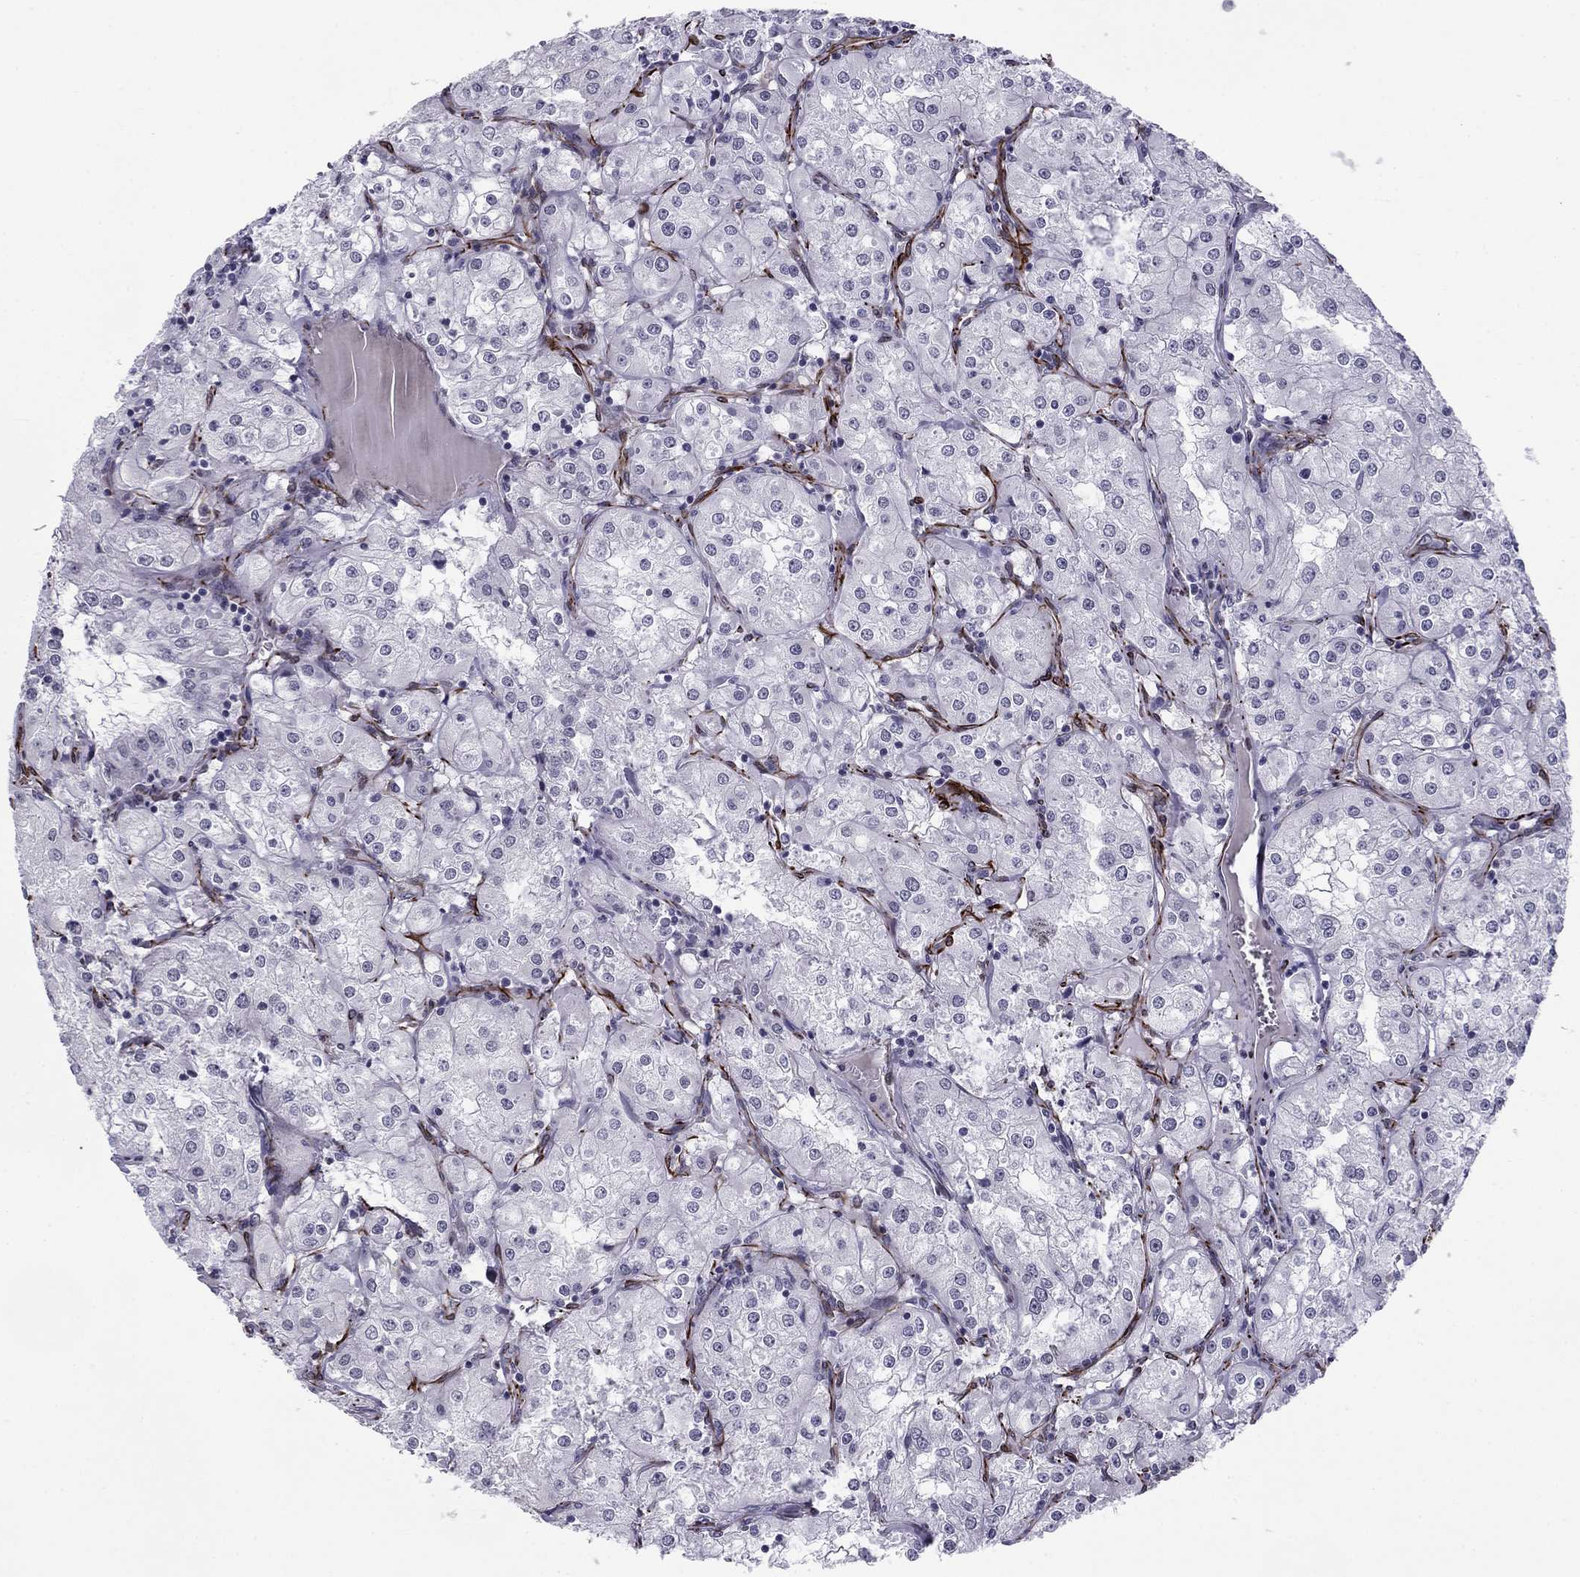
{"staining": {"intensity": "negative", "quantity": "none", "location": "none"}, "tissue": "renal cancer", "cell_type": "Tumor cells", "image_type": "cancer", "snomed": [{"axis": "morphology", "description": "Adenocarcinoma, NOS"}, {"axis": "topography", "description": "Kidney"}], "caption": "There is no significant expression in tumor cells of renal cancer (adenocarcinoma).", "gene": "ANKS4B", "patient": {"sex": "male", "age": 77}}